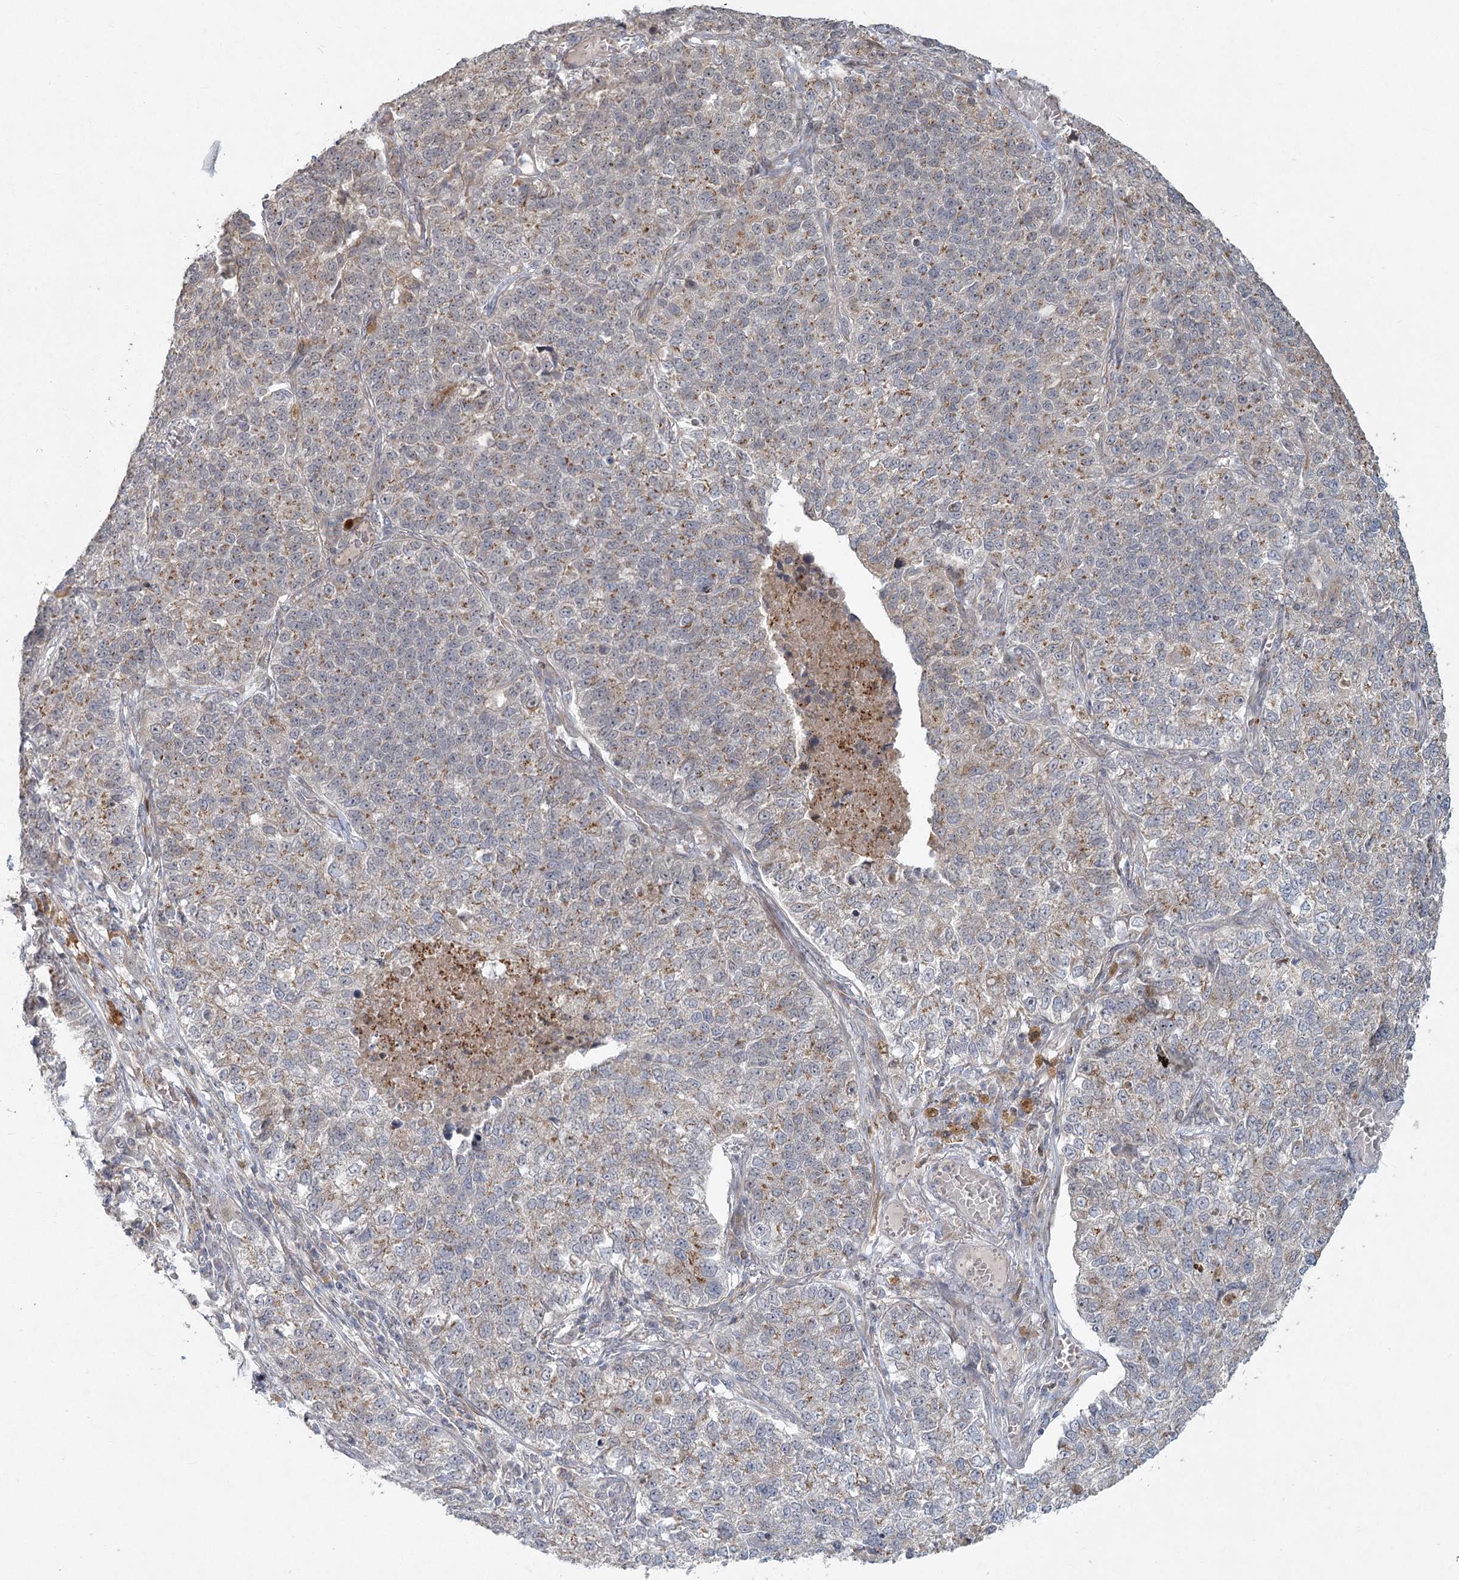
{"staining": {"intensity": "weak", "quantity": "25%-75%", "location": "cytoplasmic/membranous"}, "tissue": "lung cancer", "cell_type": "Tumor cells", "image_type": "cancer", "snomed": [{"axis": "morphology", "description": "Adenocarcinoma, NOS"}, {"axis": "topography", "description": "Lung"}], "caption": "Lung cancer (adenocarcinoma) stained with a protein marker exhibits weak staining in tumor cells.", "gene": "LRP2BP", "patient": {"sex": "male", "age": 49}}